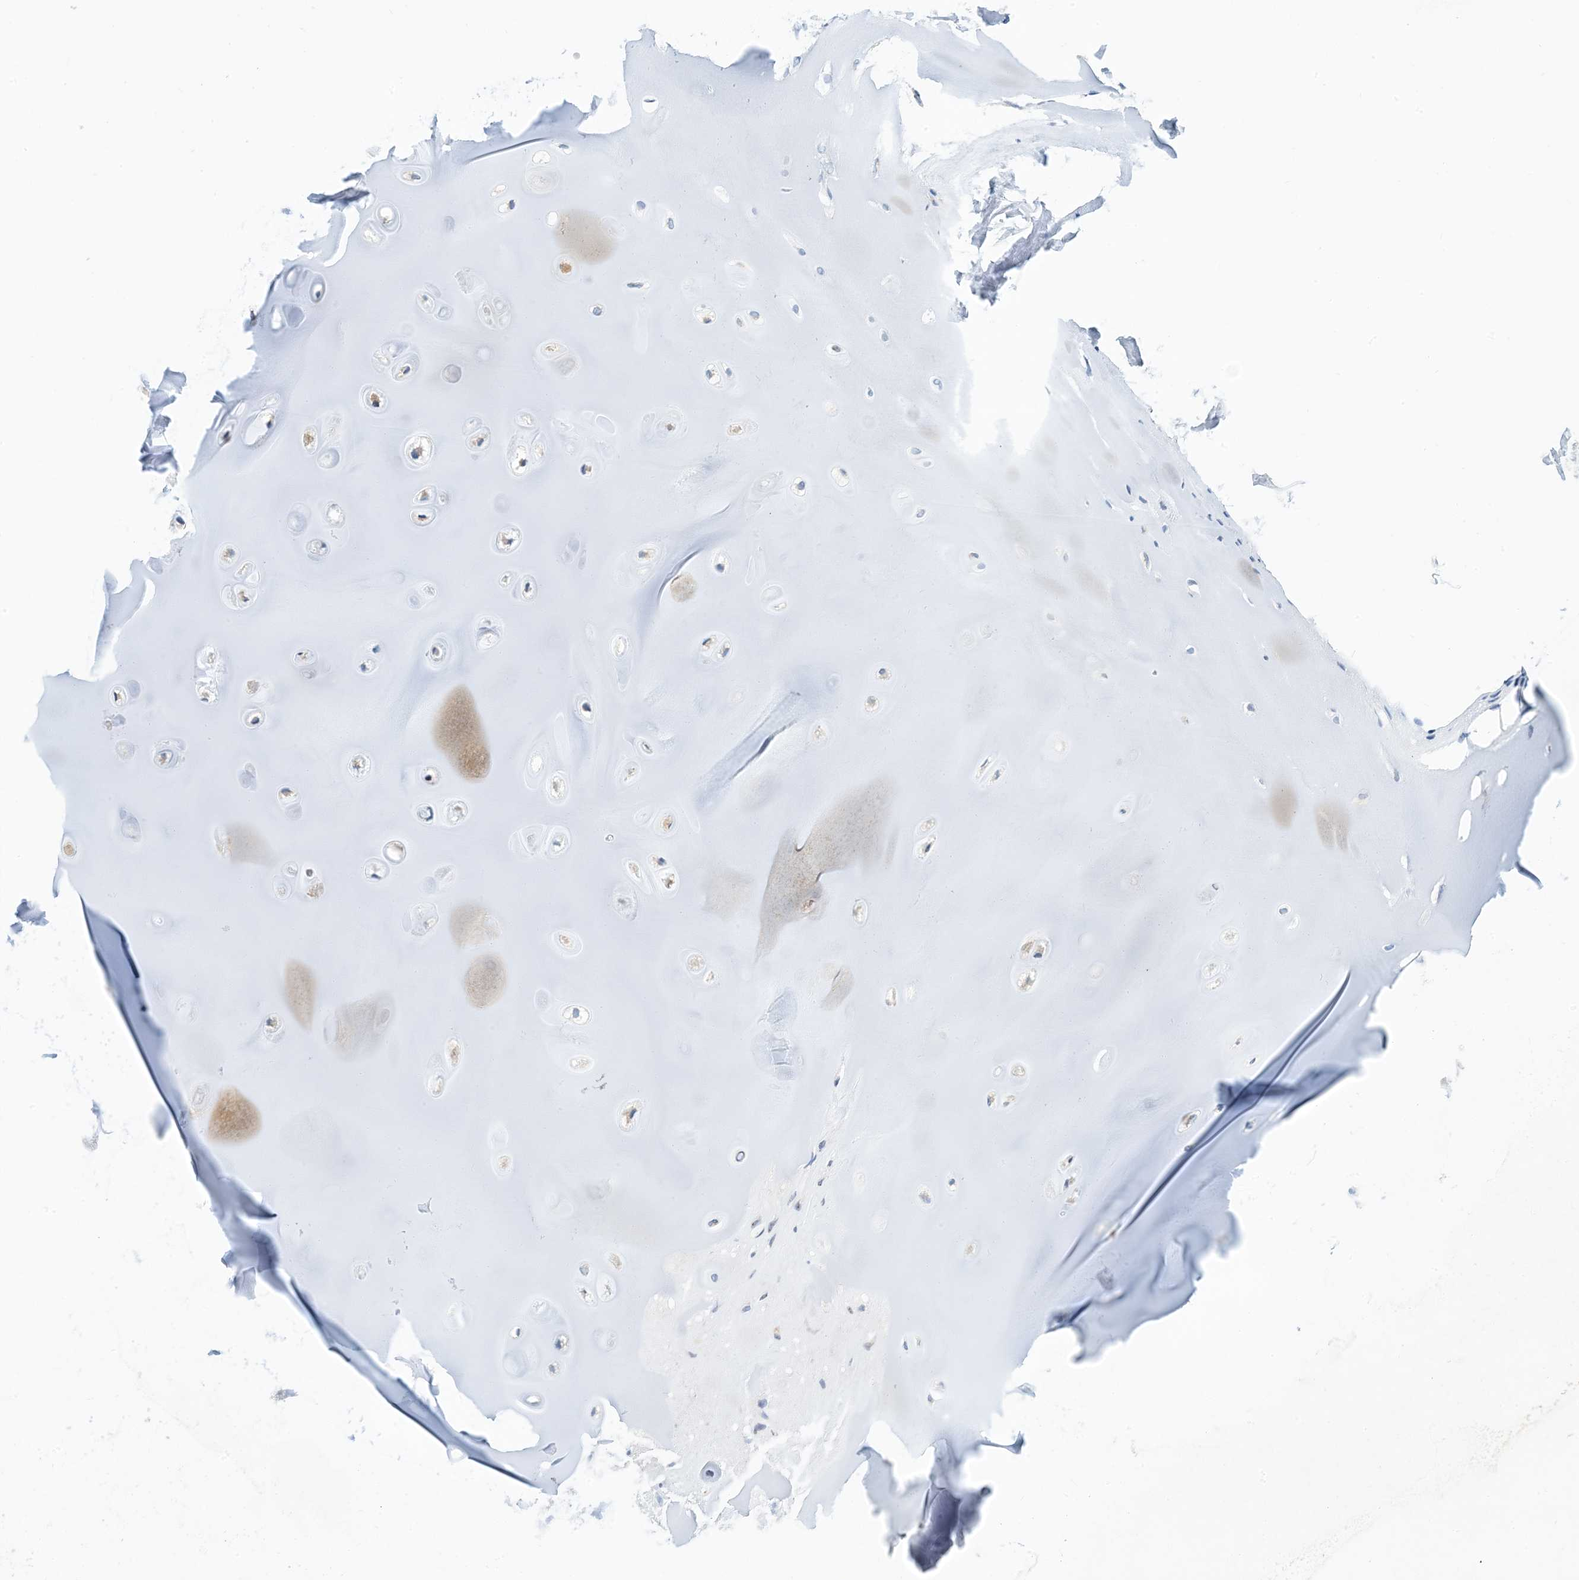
{"staining": {"intensity": "negative", "quantity": "none", "location": "none"}, "tissue": "adipose tissue", "cell_type": "Adipocytes", "image_type": "normal", "snomed": [{"axis": "morphology", "description": "Normal tissue, NOS"}, {"axis": "morphology", "description": "Basal cell carcinoma"}, {"axis": "topography", "description": "Cartilage tissue"}, {"axis": "topography", "description": "Nasopharynx"}, {"axis": "topography", "description": "Oral tissue"}], "caption": "Photomicrograph shows no protein expression in adipocytes of normal adipose tissue. The staining is performed using DAB brown chromogen with nuclei counter-stained in using hematoxylin.", "gene": "PCDHA2", "patient": {"sex": "female", "age": 77}}